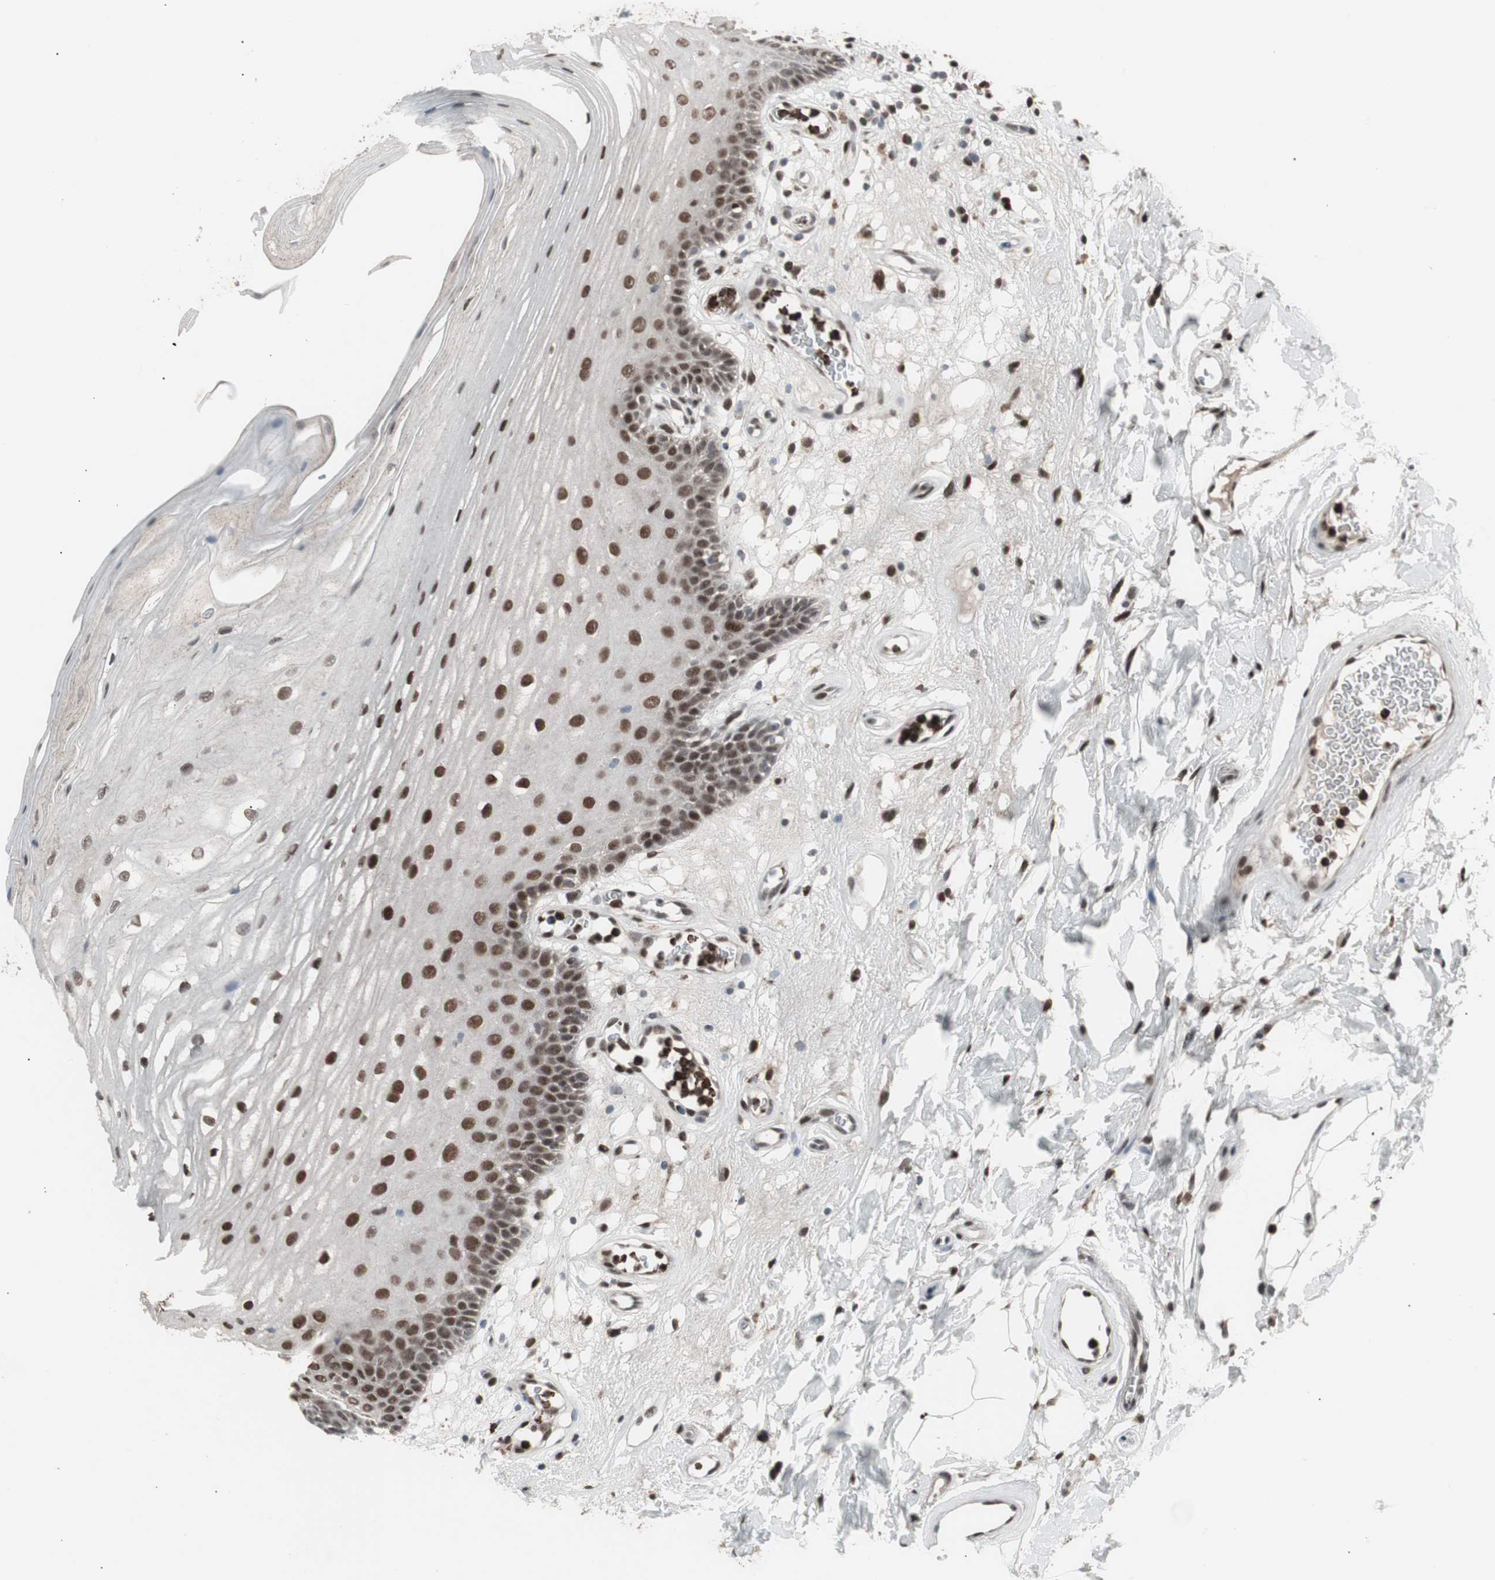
{"staining": {"intensity": "moderate", "quantity": ">75%", "location": "nuclear"}, "tissue": "oral mucosa", "cell_type": "Squamous epithelial cells", "image_type": "normal", "snomed": [{"axis": "morphology", "description": "Normal tissue, NOS"}, {"axis": "morphology", "description": "Squamous cell carcinoma, NOS"}, {"axis": "topography", "description": "Skeletal muscle"}, {"axis": "topography", "description": "Oral tissue"}], "caption": "A histopathology image of human oral mucosa stained for a protein reveals moderate nuclear brown staining in squamous epithelial cells. Immunohistochemistry stains the protein of interest in brown and the nuclei are stained blue.", "gene": "RXRA", "patient": {"sex": "male", "age": 71}}